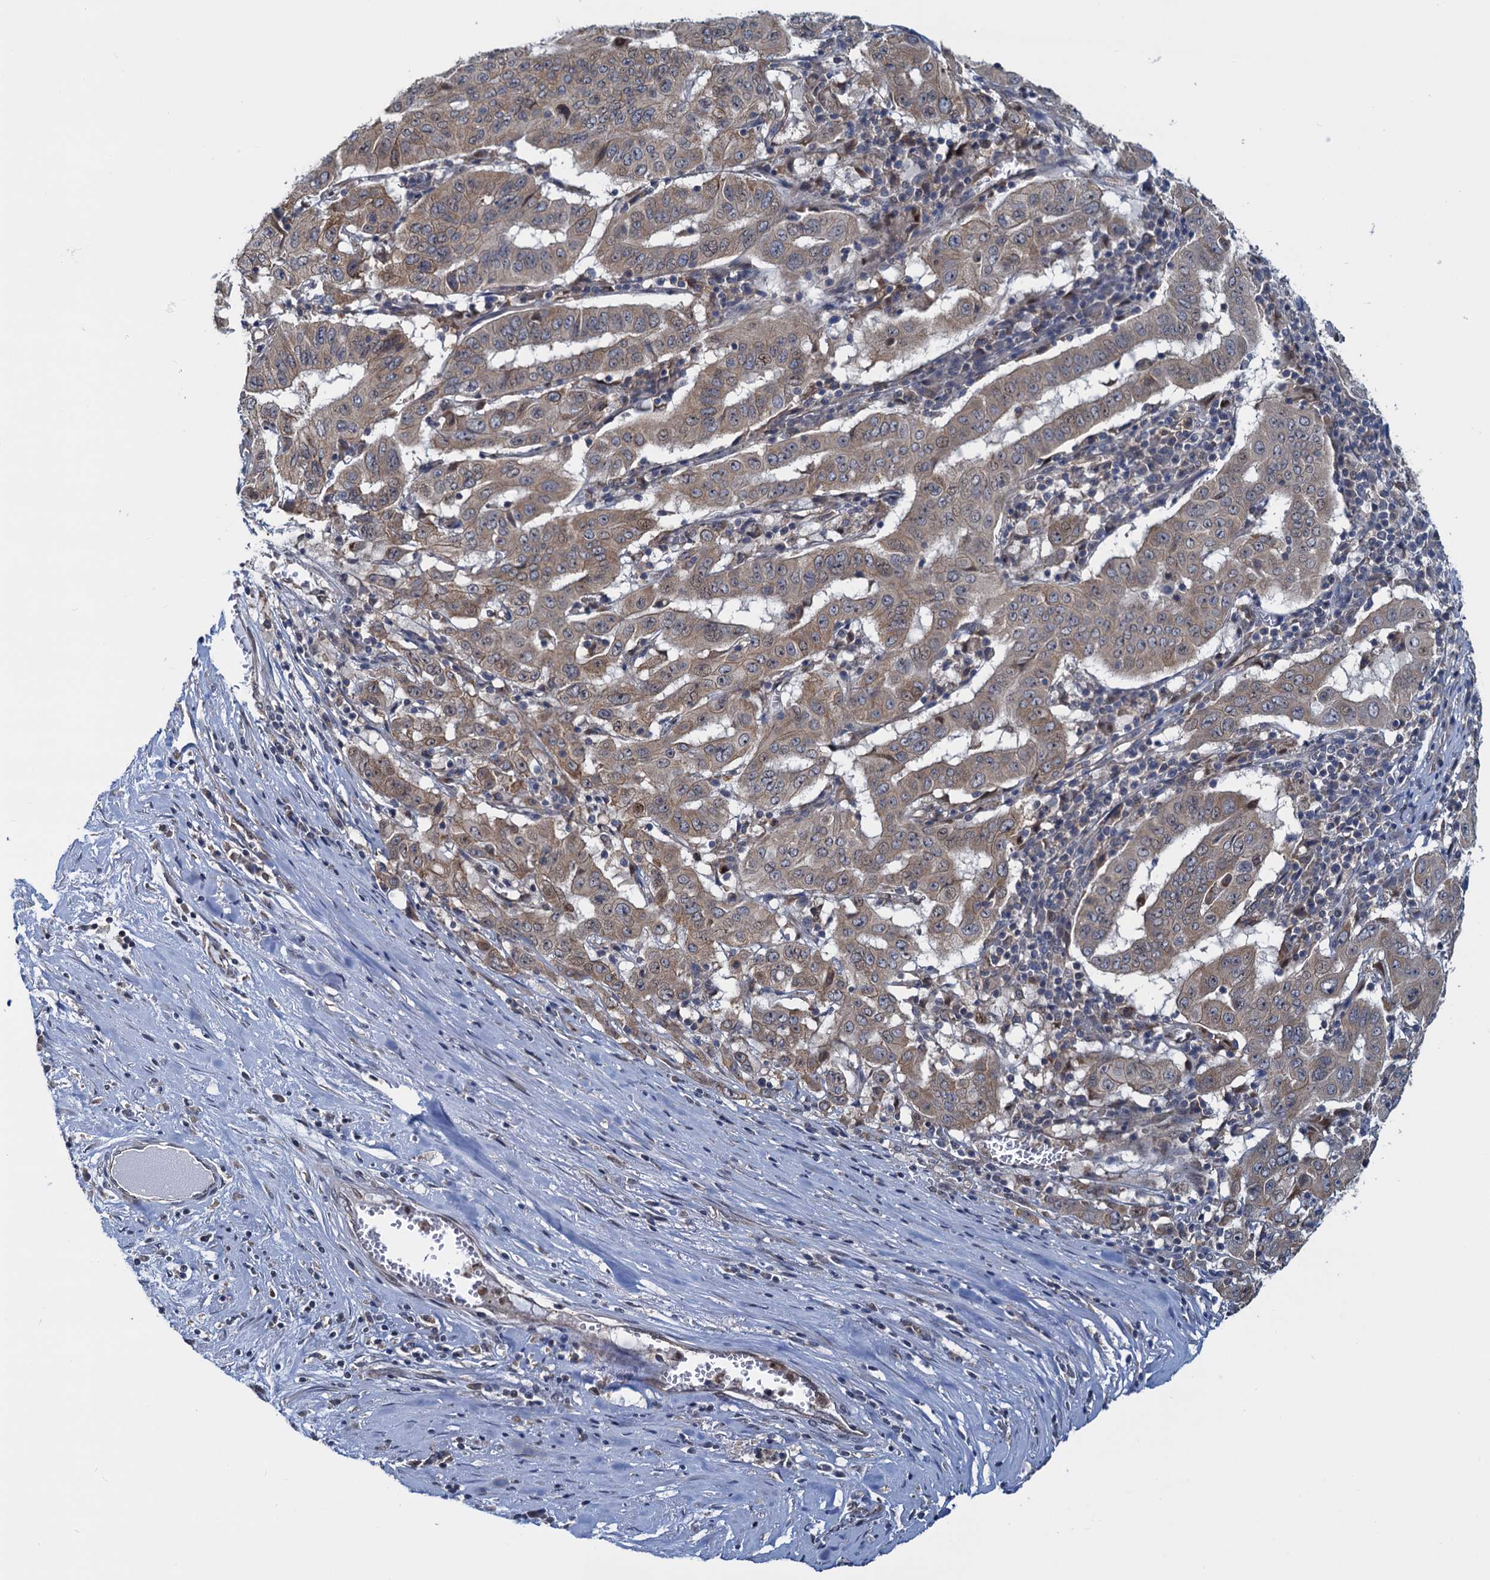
{"staining": {"intensity": "weak", "quantity": ">75%", "location": "cytoplasmic/membranous,nuclear"}, "tissue": "pancreatic cancer", "cell_type": "Tumor cells", "image_type": "cancer", "snomed": [{"axis": "morphology", "description": "Adenocarcinoma, NOS"}, {"axis": "topography", "description": "Pancreas"}], "caption": "Immunohistochemistry (IHC) histopathology image of pancreatic cancer stained for a protein (brown), which displays low levels of weak cytoplasmic/membranous and nuclear staining in approximately >75% of tumor cells.", "gene": "RNF125", "patient": {"sex": "male", "age": 63}}